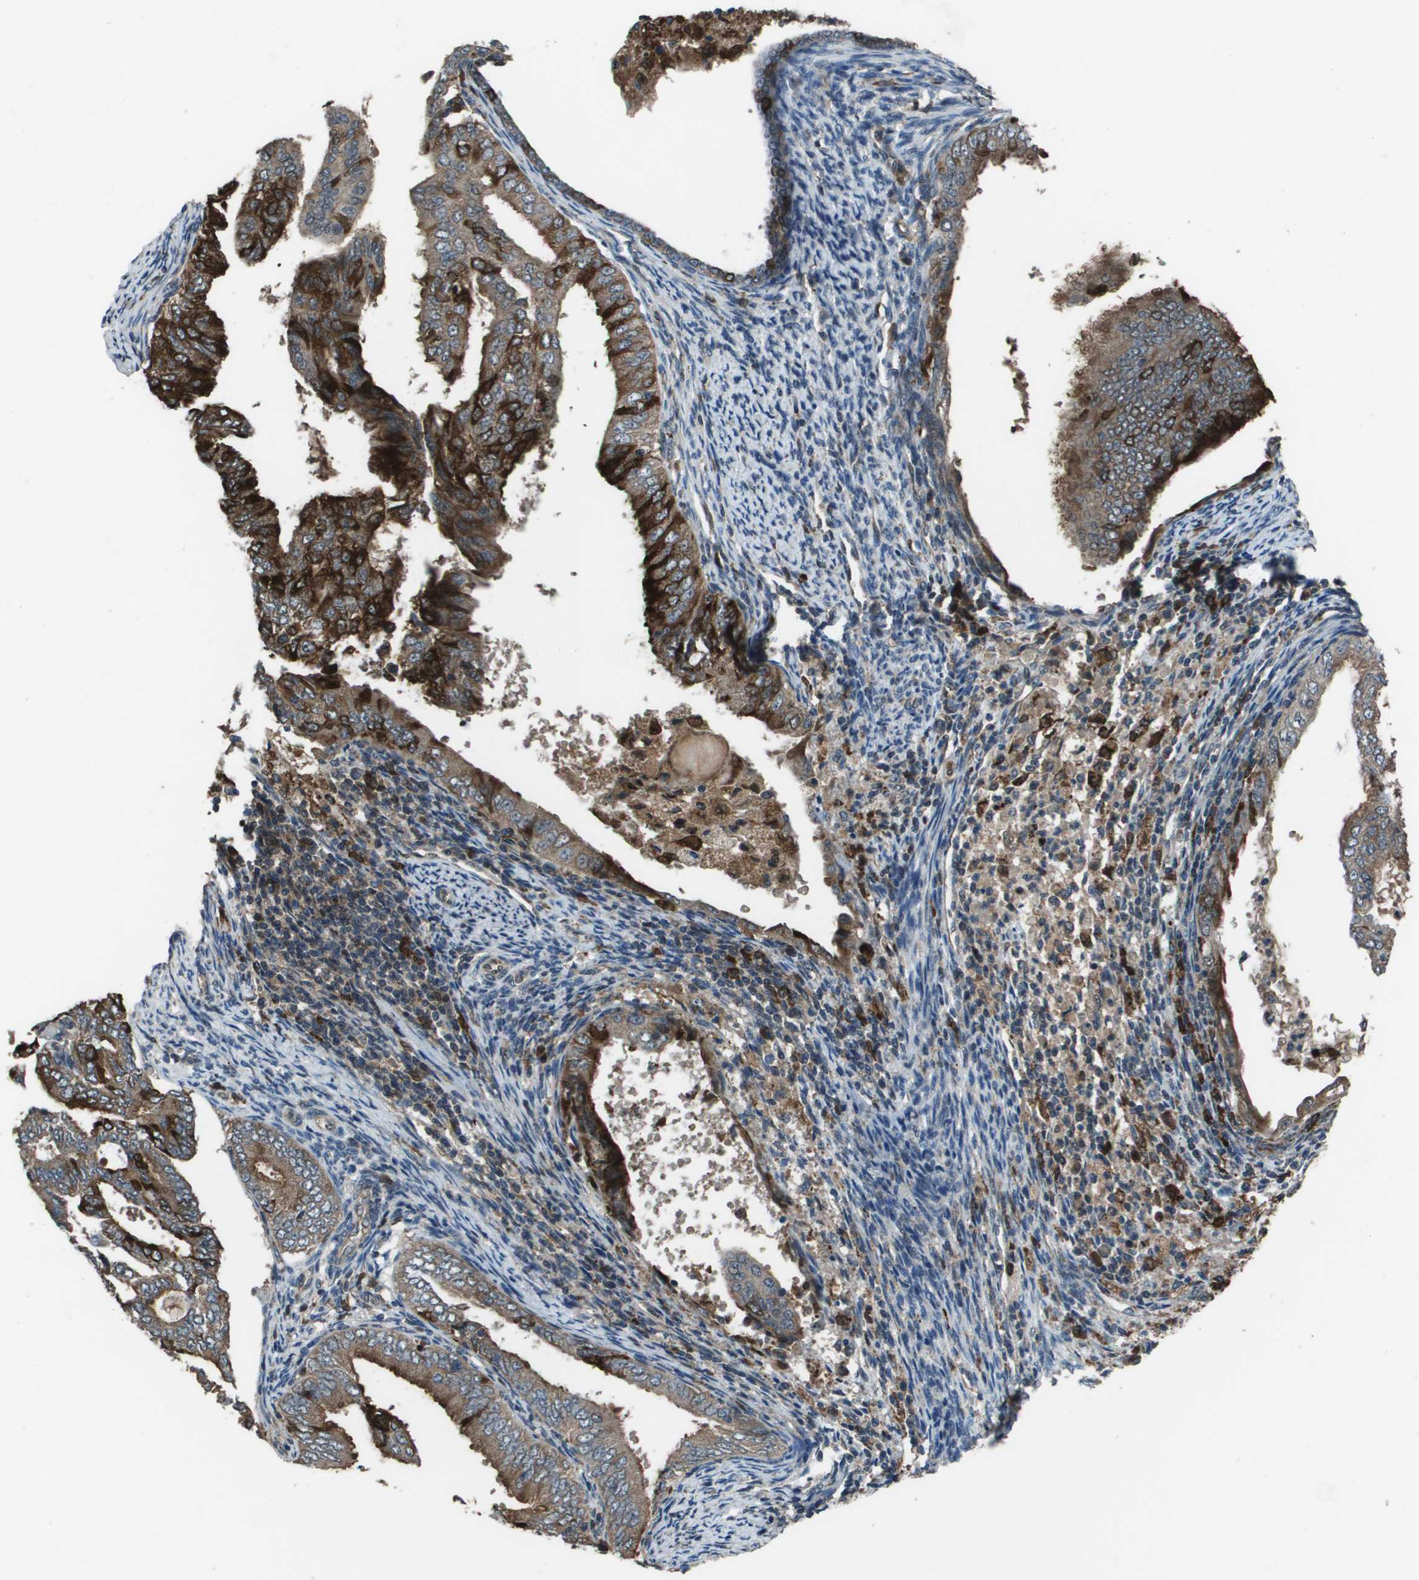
{"staining": {"intensity": "strong", "quantity": "25%-75%", "location": "cytoplasmic/membranous"}, "tissue": "endometrial cancer", "cell_type": "Tumor cells", "image_type": "cancer", "snomed": [{"axis": "morphology", "description": "Adenocarcinoma, NOS"}, {"axis": "topography", "description": "Endometrium"}], "caption": "Strong cytoplasmic/membranous protein staining is seen in approximately 25%-75% of tumor cells in adenocarcinoma (endometrial).", "gene": "GOSR2", "patient": {"sex": "female", "age": 58}}